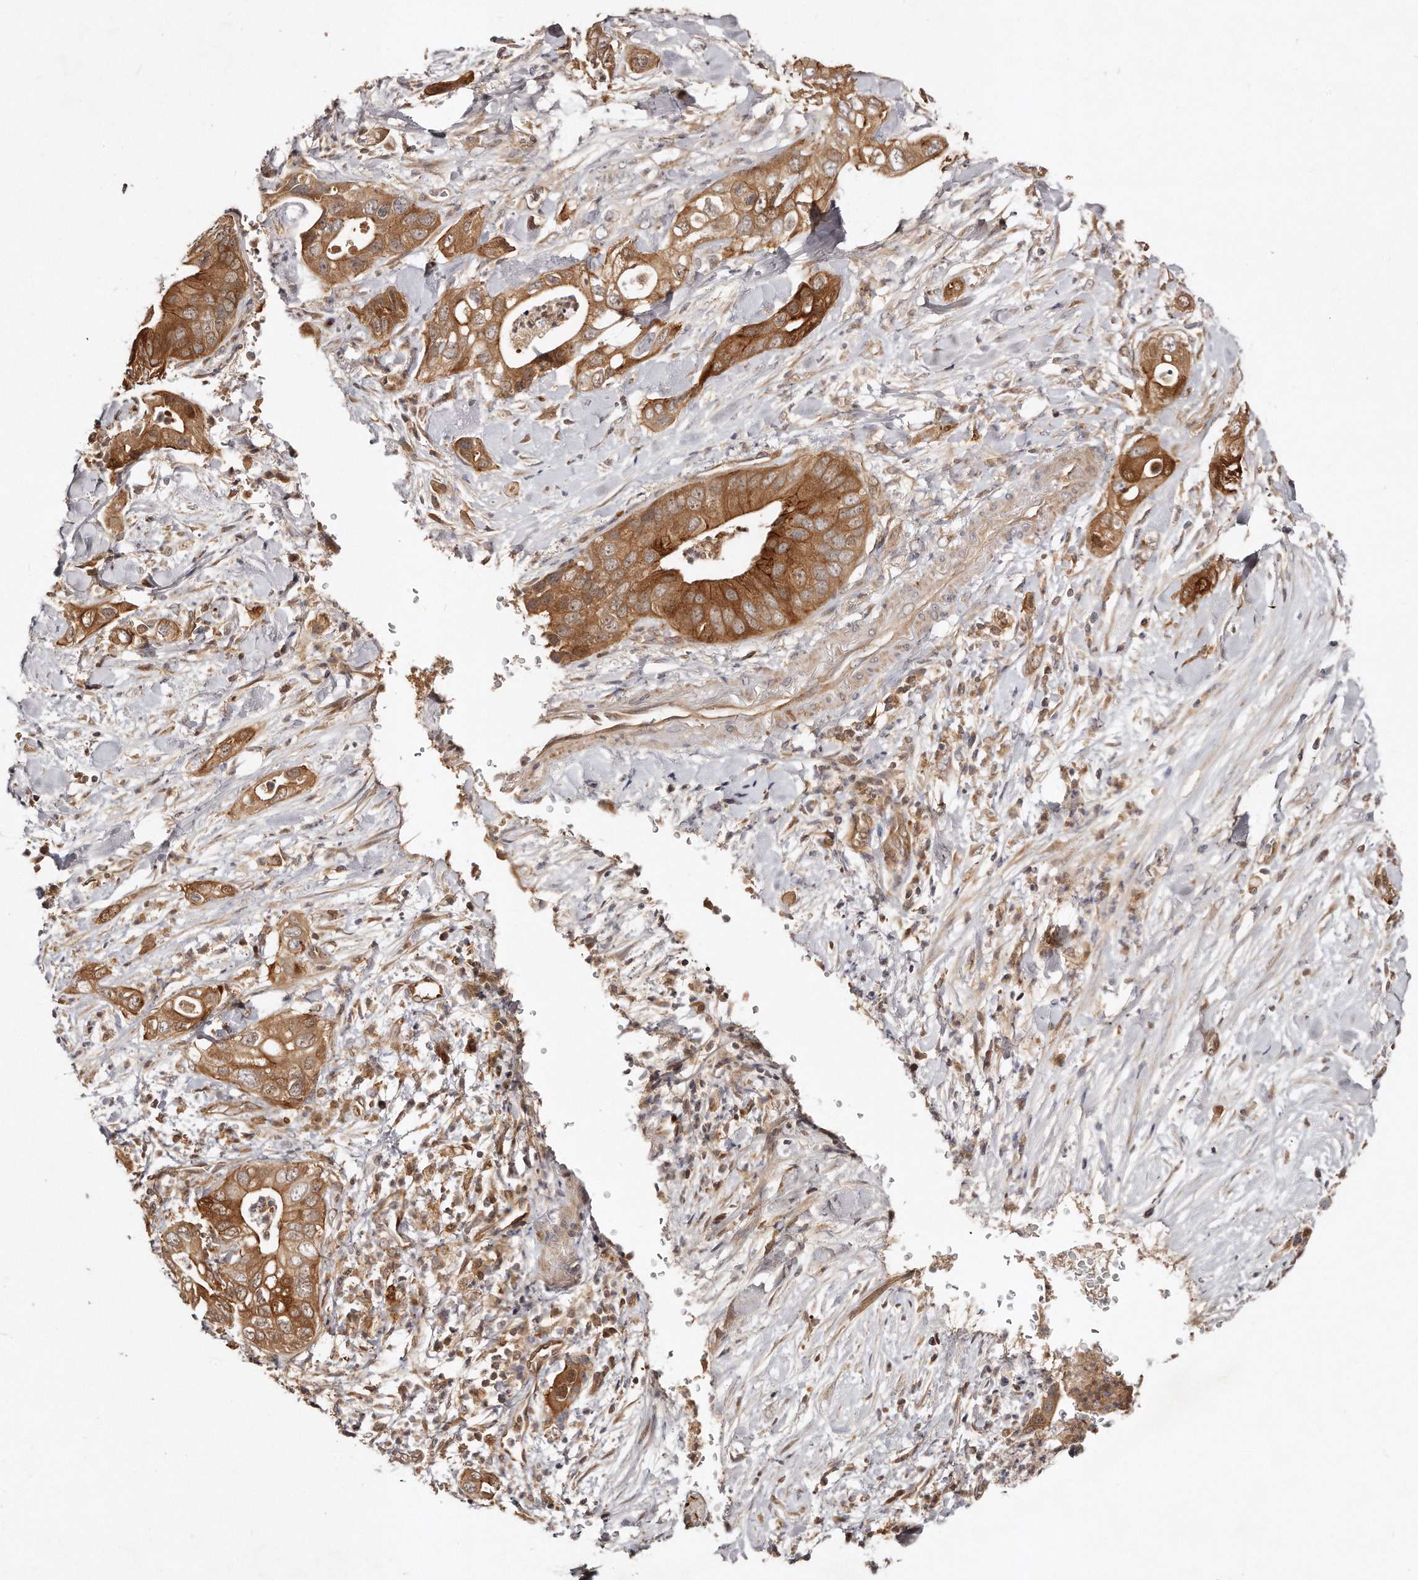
{"staining": {"intensity": "strong", "quantity": ">75%", "location": "cytoplasmic/membranous"}, "tissue": "pancreatic cancer", "cell_type": "Tumor cells", "image_type": "cancer", "snomed": [{"axis": "morphology", "description": "Adenocarcinoma, NOS"}, {"axis": "topography", "description": "Pancreas"}], "caption": "The immunohistochemical stain labels strong cytoplasmic/membranous staining in tumor cells of adenocarcinoma (pancreatic) tissue.", "gene": "GBP4", "patient": {"sex": "female", "age": 78}}